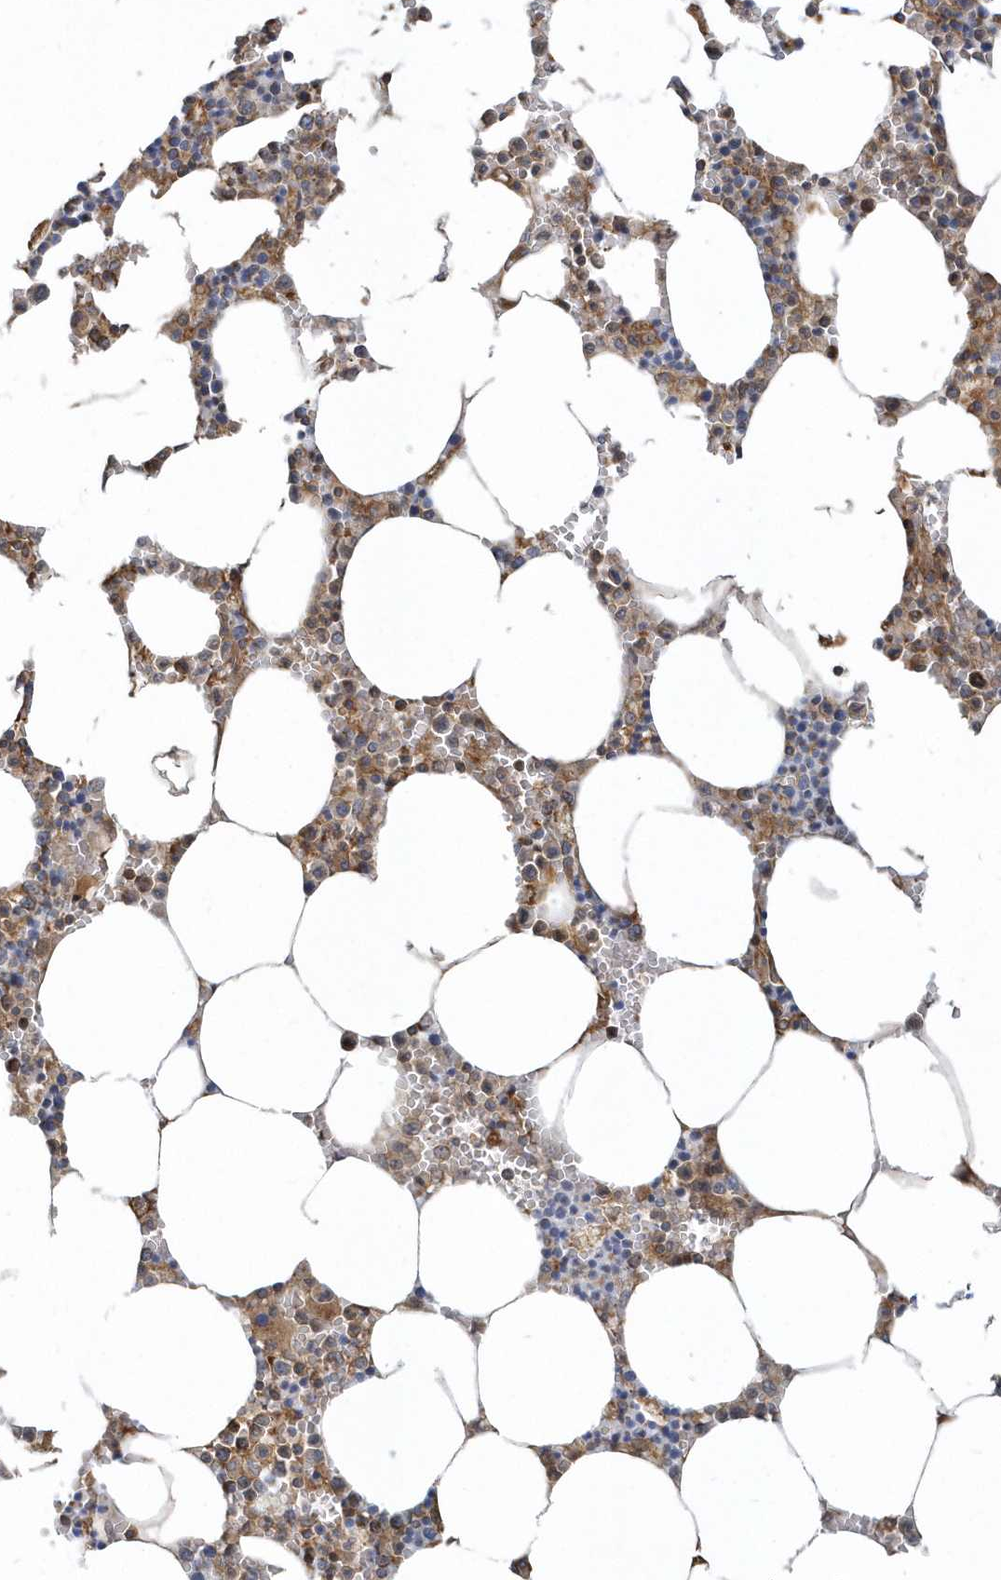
{"staining": {"intensity": "moderate", "quantity": ">75%", "location": "cytoplasmic/membranous"}, "tissue": "bone marrow", "cell_type": "Hematopoietic cells", "image_type": "normal", "snomed": [{"axis": "morphology", "description": "Normal tissue, NOS"}, {"axis": "topography", "description": "Bone marrow"}], "caption": "Immunohistochemistry (IHC) histopathology image of benign bone marrow stained for a protein (brown), which displays medium levels of moderate cytoplasmic/membranous staining in about >75% of hematopoietic cells.", "gene": "TRAIP", "patient": {"sex": "male", "age": 70}}